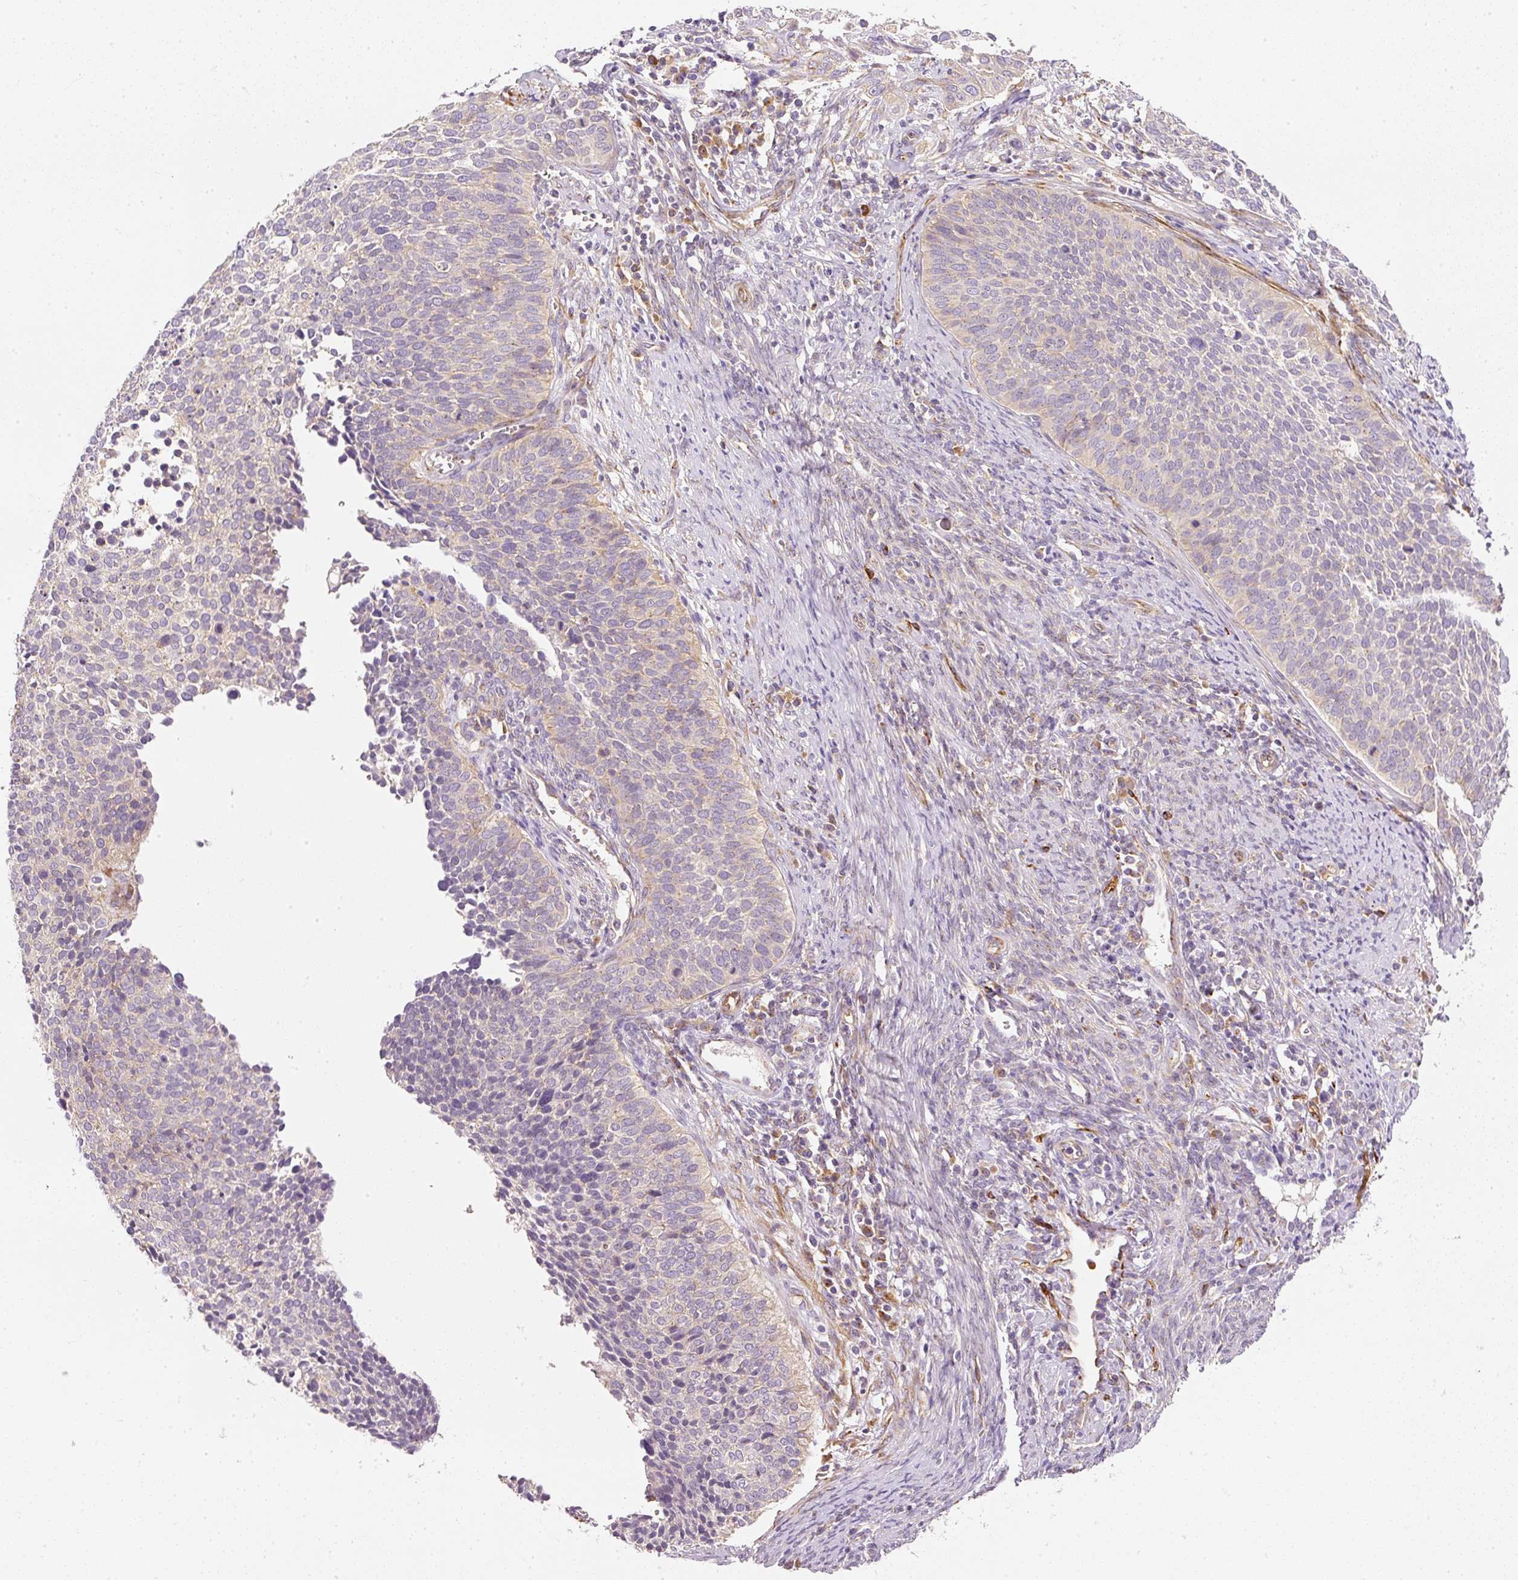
{"staining": {"intensity": "weak", "quantity": "<25%", "location": "cytoplasmic/membranous"}, "tissue": "cervical cancer", "cell_type": "Tumor cells", "image_type": "cancer", "snomed": [{"axis": "morphology", "description": "Squamous cell carcinoma, NOS"}, {"axis": "topography", "description": "Cervix"}], "caption": "This is an IHC image of human squamous cell carcinoma (cervical). There is no staining in tumor cells.", "gene": "RNF167", "patient": {"sex": "female", "age": 34}}